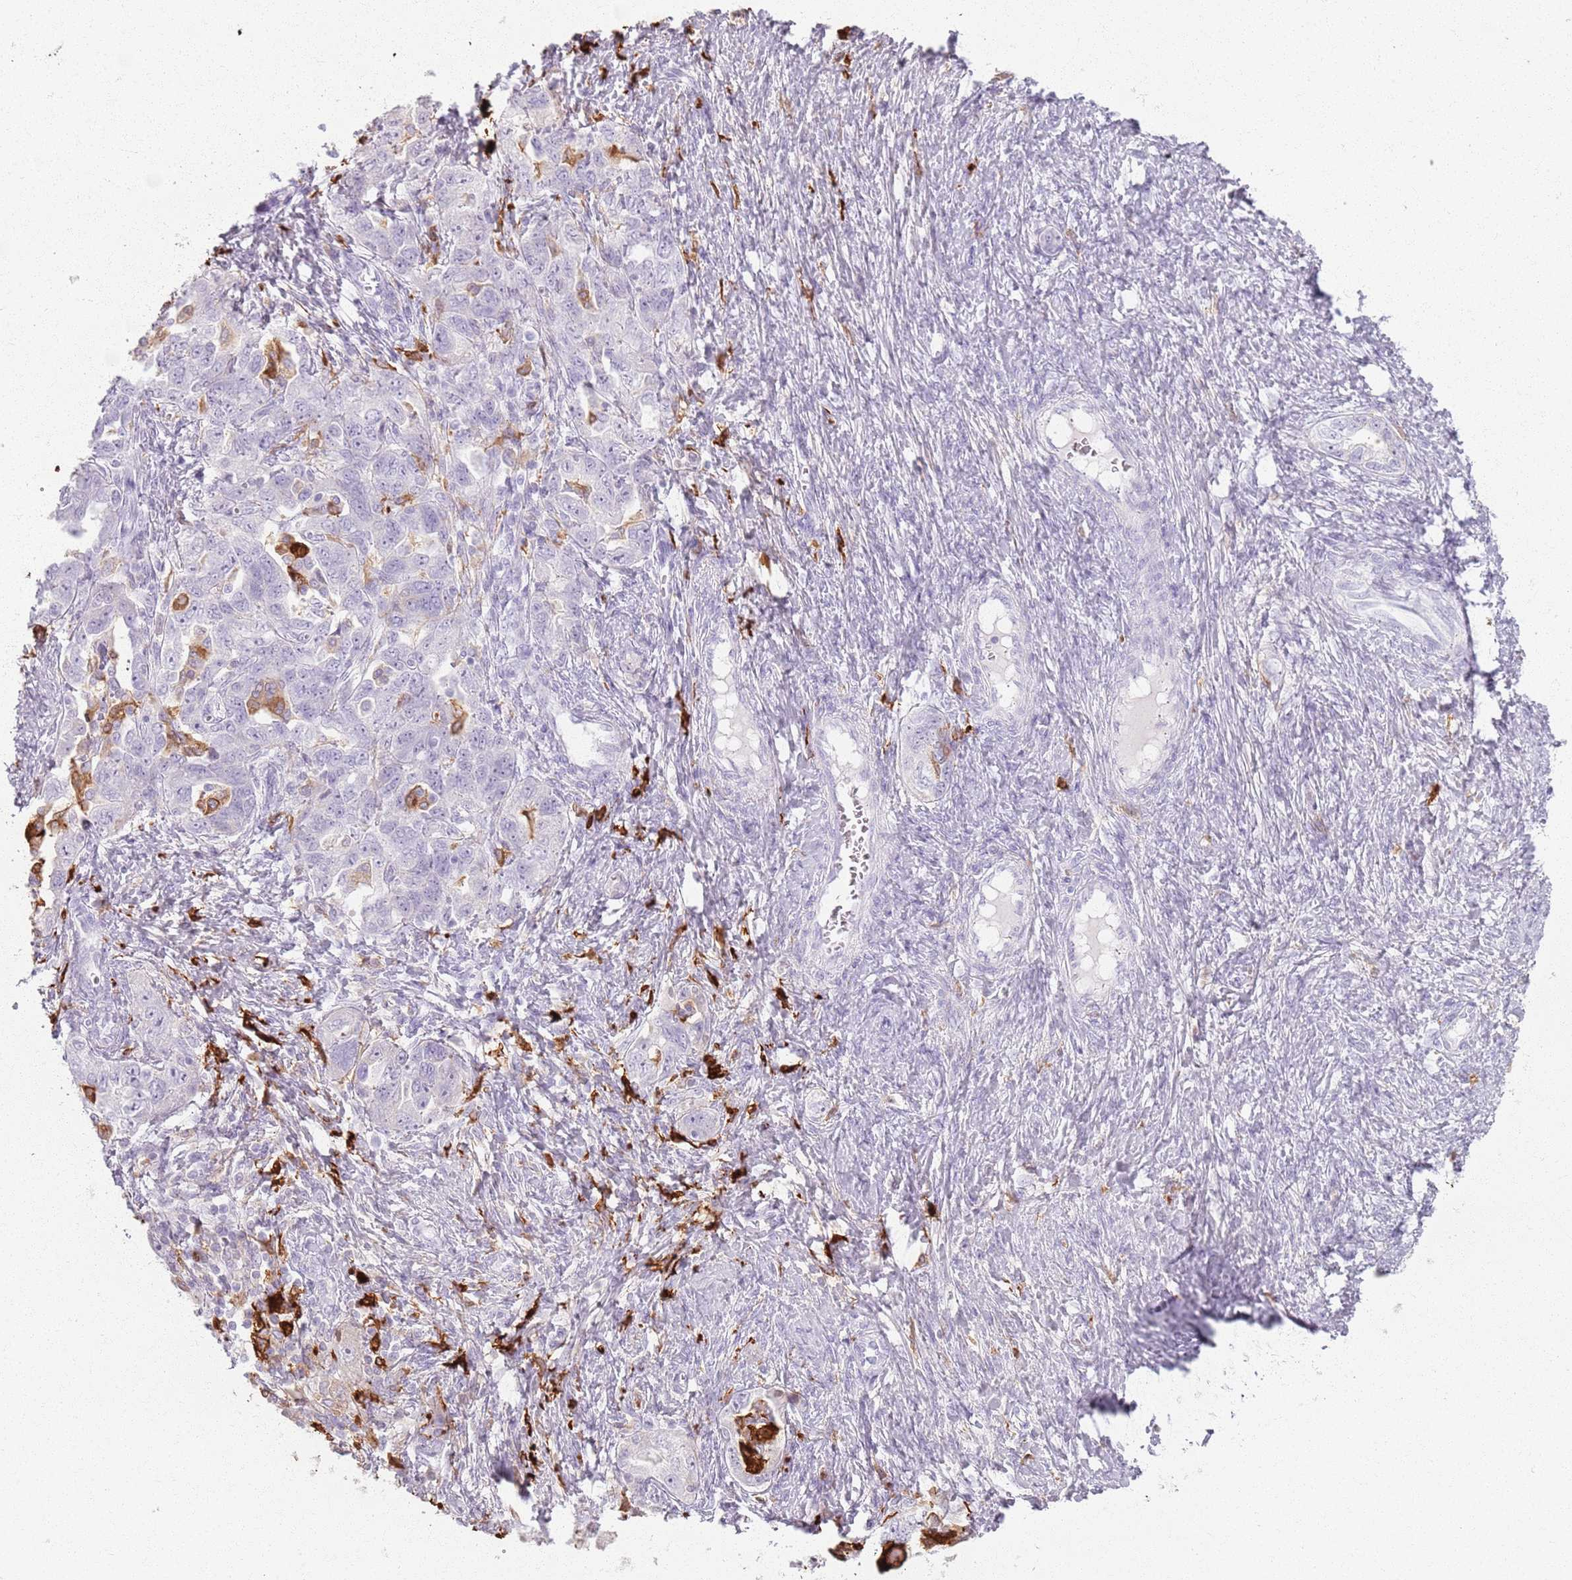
{"staining": {"intensity": "negative", "quantity": "none", "location": "none"}, "tissue": "ovarian cancer", "cell_type": "Tumor cells", "image_type": "cancer", "snomed": [{"axis": "morphology", "description": "Carcinoma, NOS"}, {"axis": "morphology", "description": "Cystadenocarcinoma, serous, NOS"}, {"axis": "topography", "description": "Ovary"}], "caption": "Protein analysis of serous cystadenocarcinoma (ovarian) displays no significant staining in tumor cells.", "gene": "GDPGP1", "patient": {"sex": "female", "age": 69}}